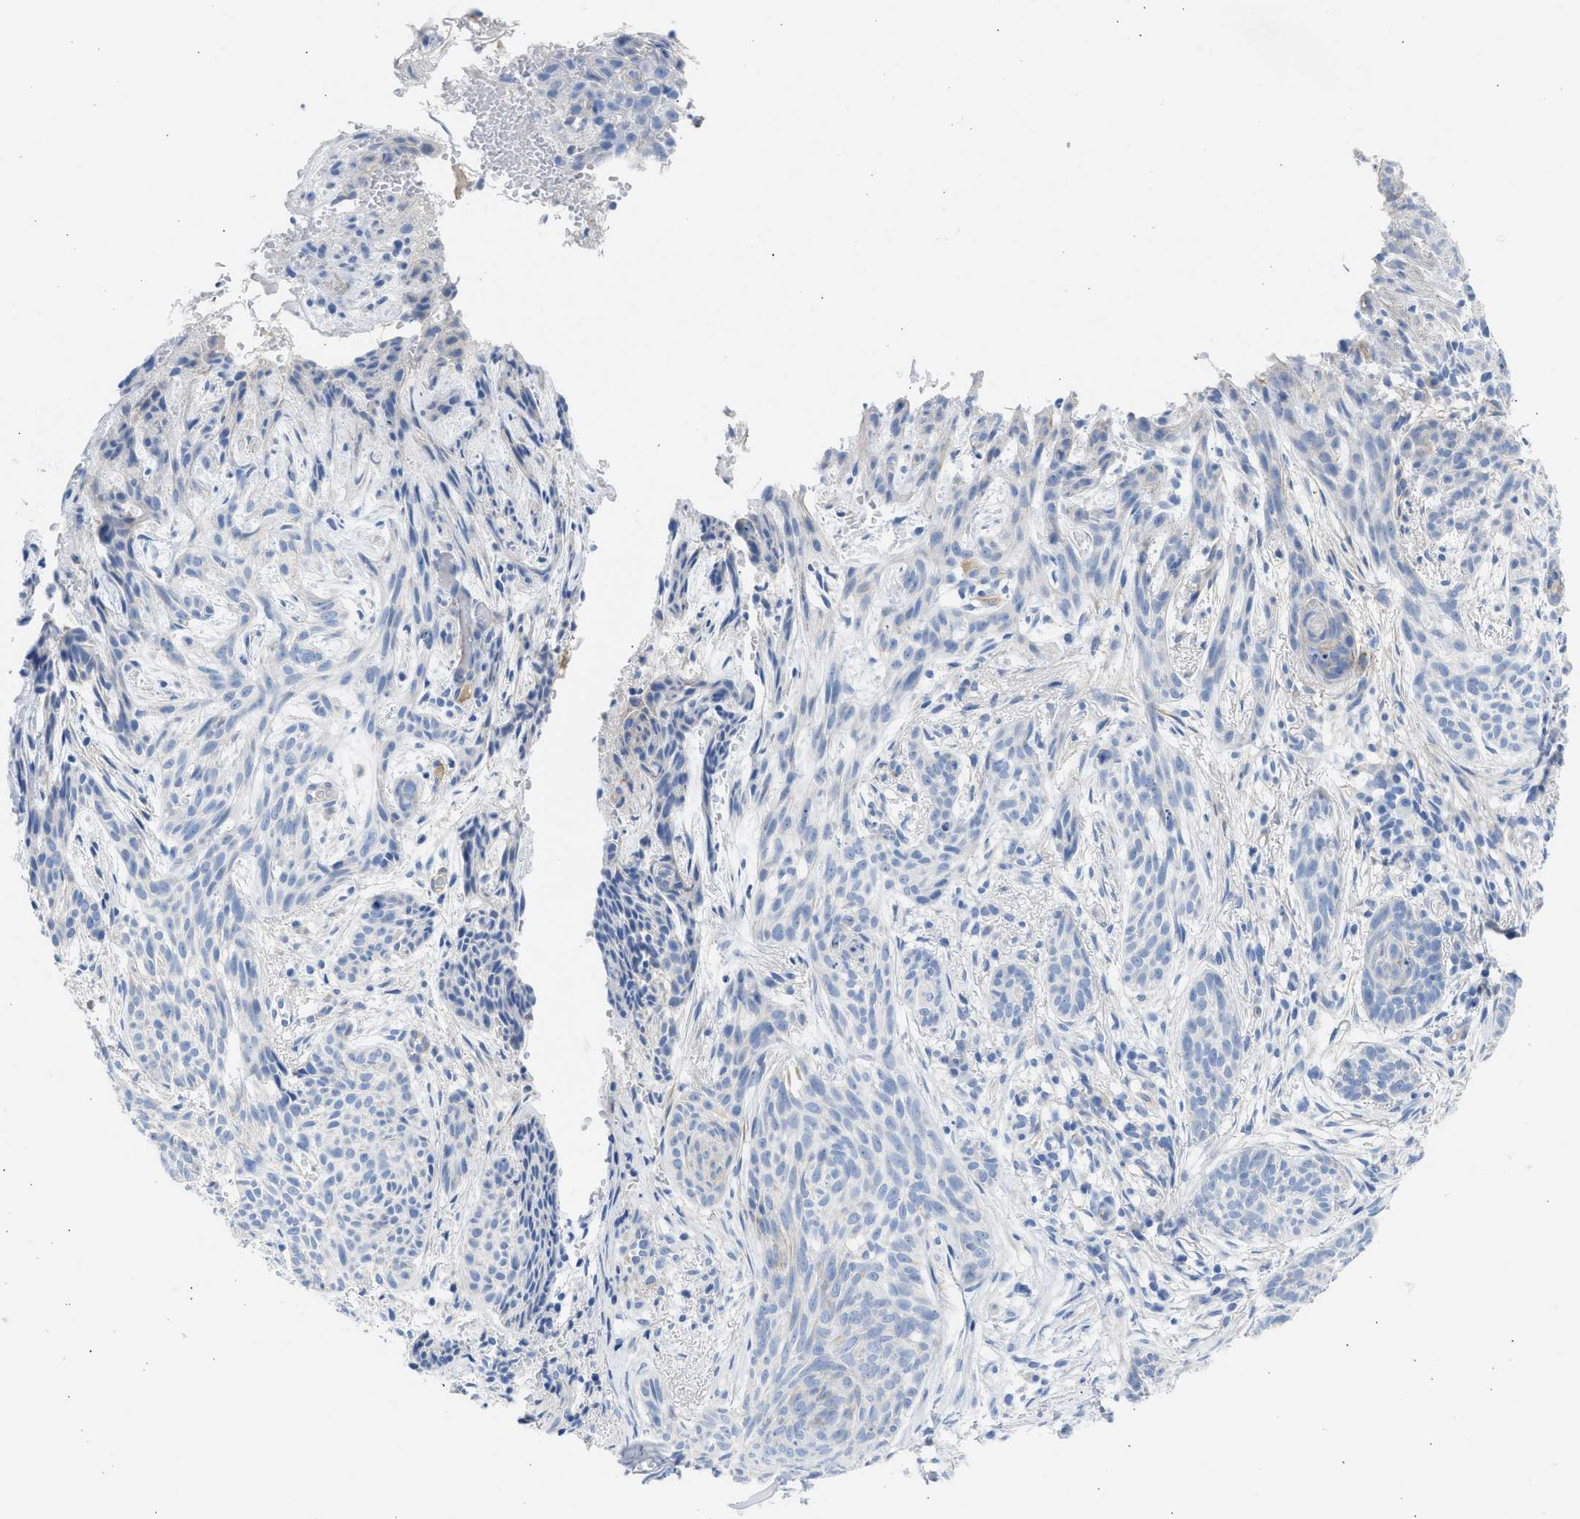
{"staining": {"intensity": "negative", "quantity": "none", "location": "none"}, "tissue": "skin cancer", "cell_type": "Tumor cells", "image_type": "cancer", "snomed": [{"axis": "morphology", "description": "Basal cell carcinoma"}, {"axis": "topography", "description": "Skin"}], "caption": "This is an IHC image of skin cancer. There is no staining in tumor cells.", "gene": "SPATA3", "patient": {"sex": "female", "age": 59}}